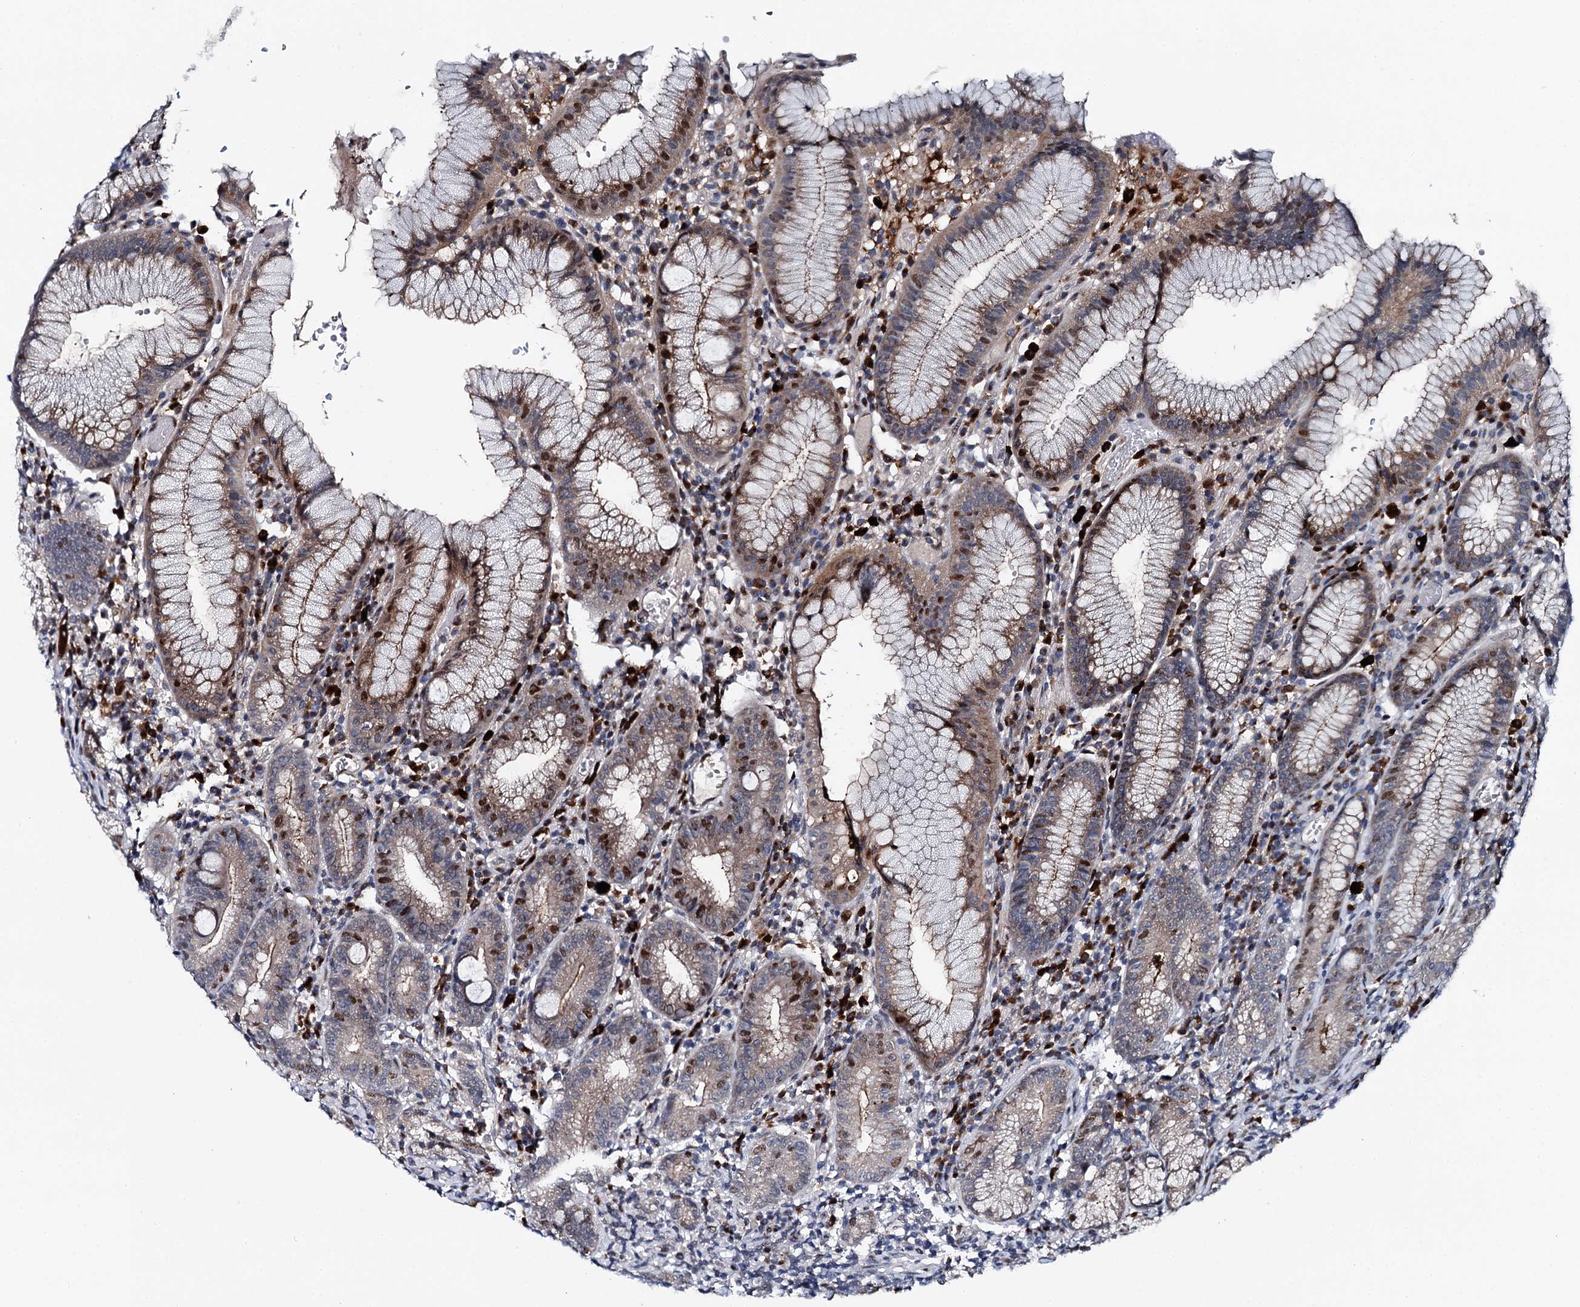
{"staining": {"intensity": "strong", "quantity": ">75%", "location": "nuclear"}, "tissue": "stomach", "cell_type": "Glandular cells", "image_type": "normal", "snomed": [{"axis": "morphology", "description": "Normal tissue, NOS"}, {"axis": "topography", "description": "Stomach"}], "caption": "Immunohistochemistry (DAB (3,3'-diaminobenzidine)) staining of unremarkable stomach shows strong nuclear protein expression in approximately >75% of glandular cells.", "gene": "RUFY2", "patient": {"sex": "male", "age": 55}}